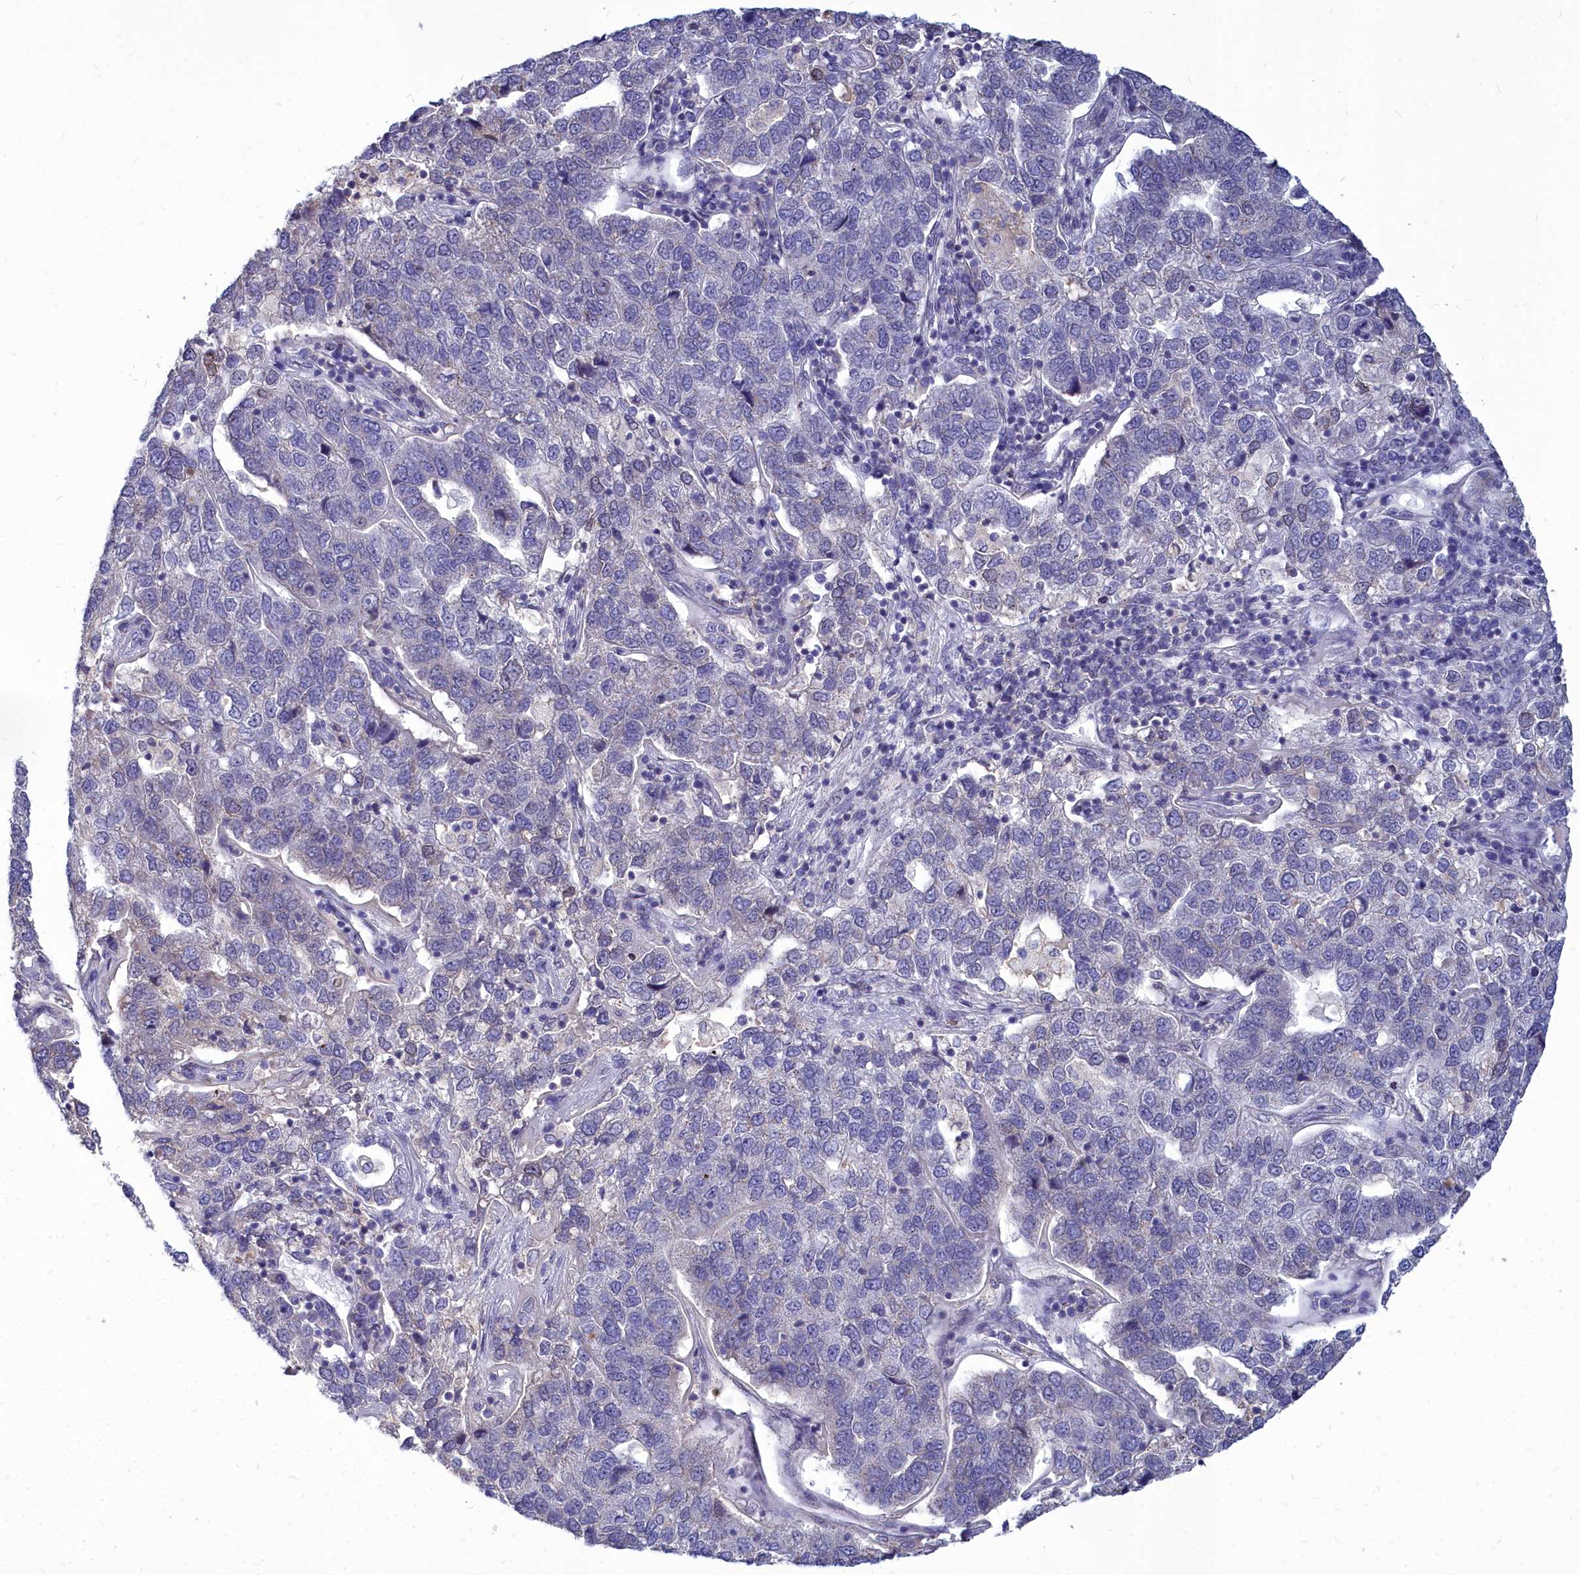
{"staining": {"intensity": "negative", "quantity": "none", "location": "none"}, "tissue": "pancreatic cancer", "cell_type": "Tumor cells", "image_type": "cancer", "snomed": [{"axis": "morphology", "description": "Adenocarcinoma, NOS"}, {"axis": "topography", "description": "Pancreas"}], "caption": "Tumor cells show no significant protein positivity in pancreatic adenocarcinoma. The staining was performed using DAB (3,3'-diaminobenzidine) to visualize the protein expression in brown, while the nuclei were stained in blue with hematoxylin (Magnification: 20x).", "gene": "NOXA1", "patient": {"sex": "female", "age": 61}}